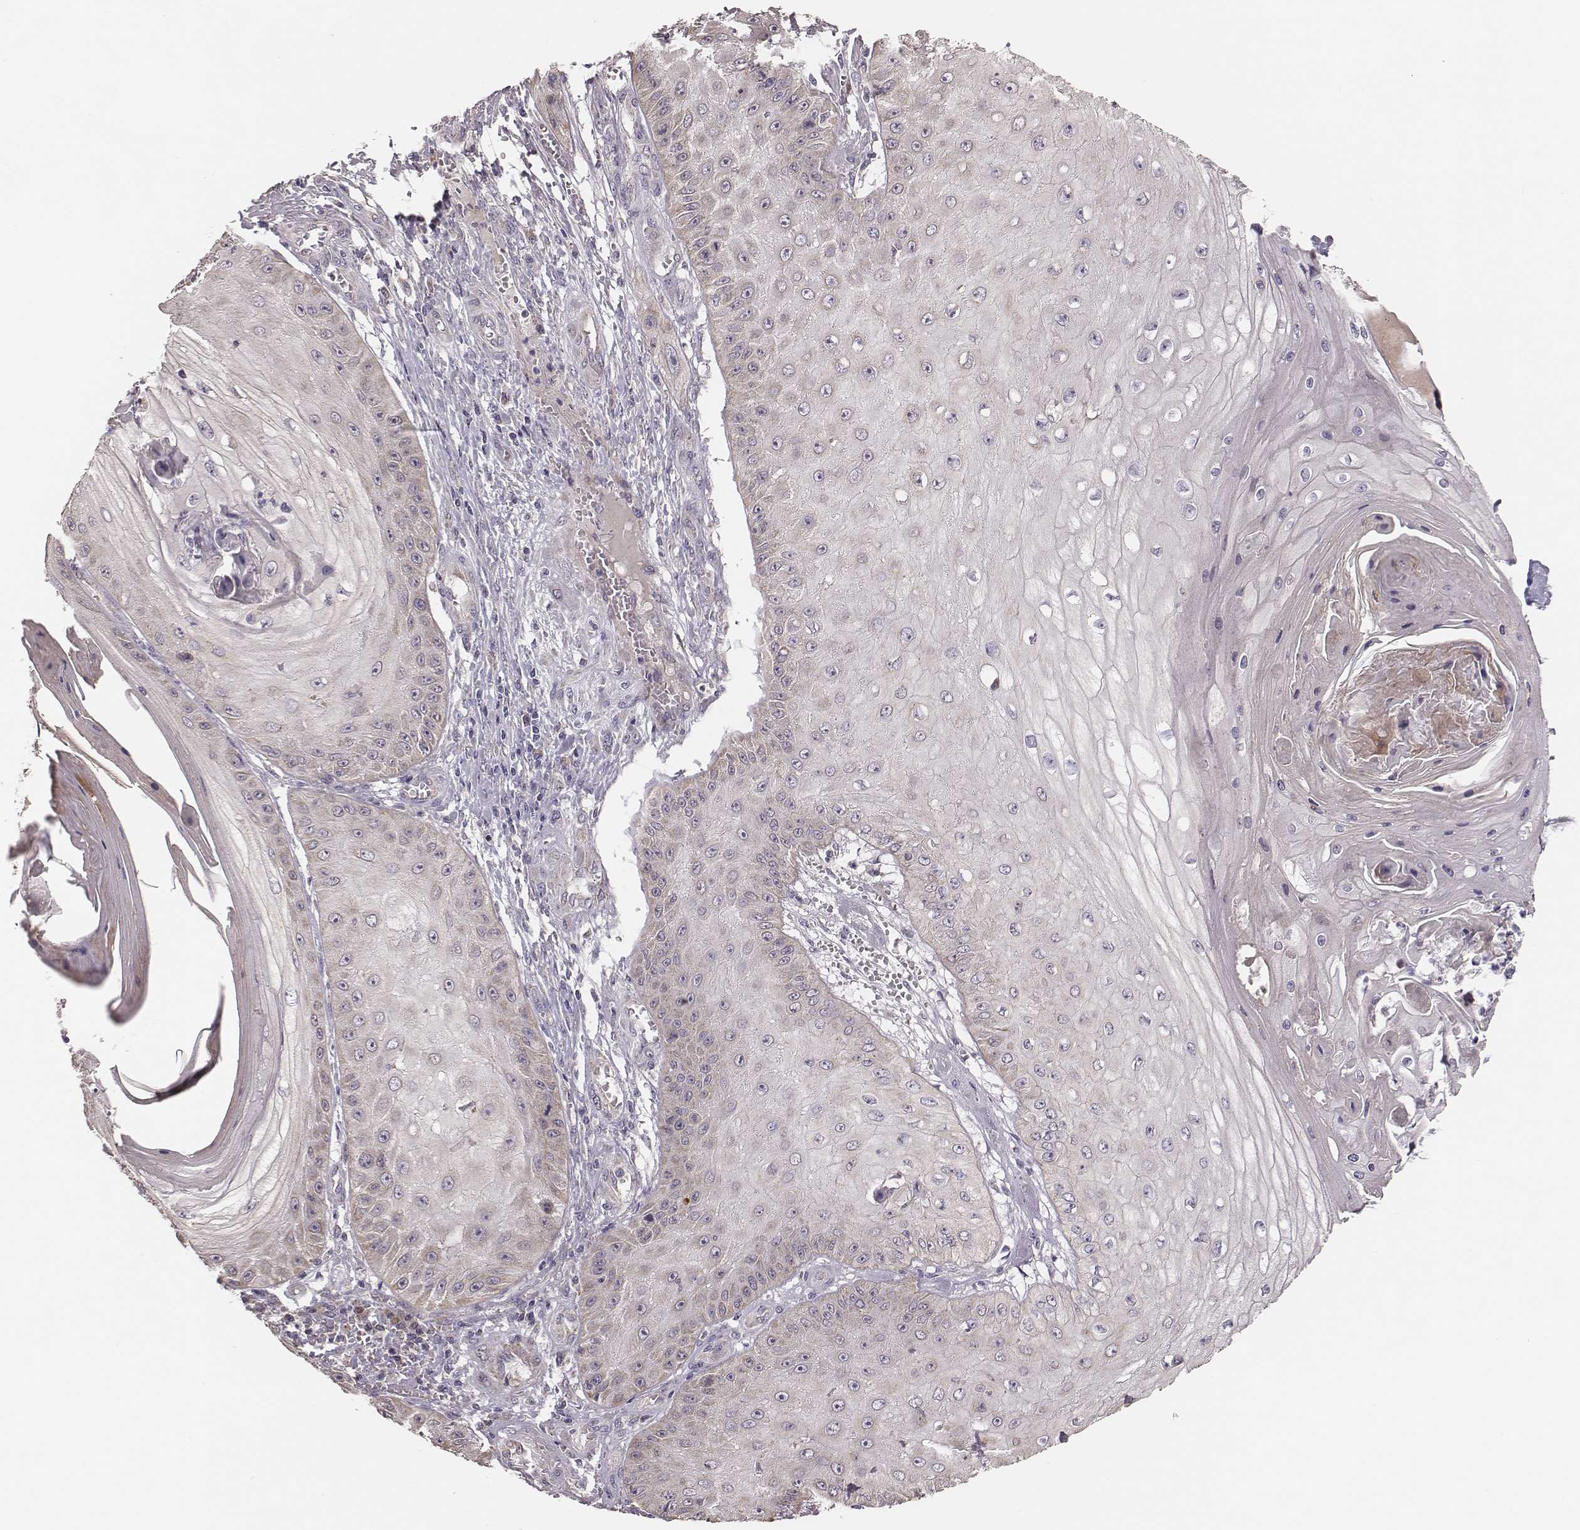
{"staining": {"intensity": "negative", "quantity": "none", "location": "none"}, "tissue": "skin cancer", "cell_type": "Tumor cells", "image_type": "cancer", "snomed": [{"axis": "morphology", "description": "Squamous cell carcinoma, NOS"}, {"axis": "topography", "description": "Skin"}], "caption": "A histopathology image of squamous cell carcinoma (skin) stained for a protein displays no brown staining in tumor cells. (DAB immunohistochemistry, high magnification).", "gene": "HAVCR1", "patient": {"sex": "male", "age": 70}}